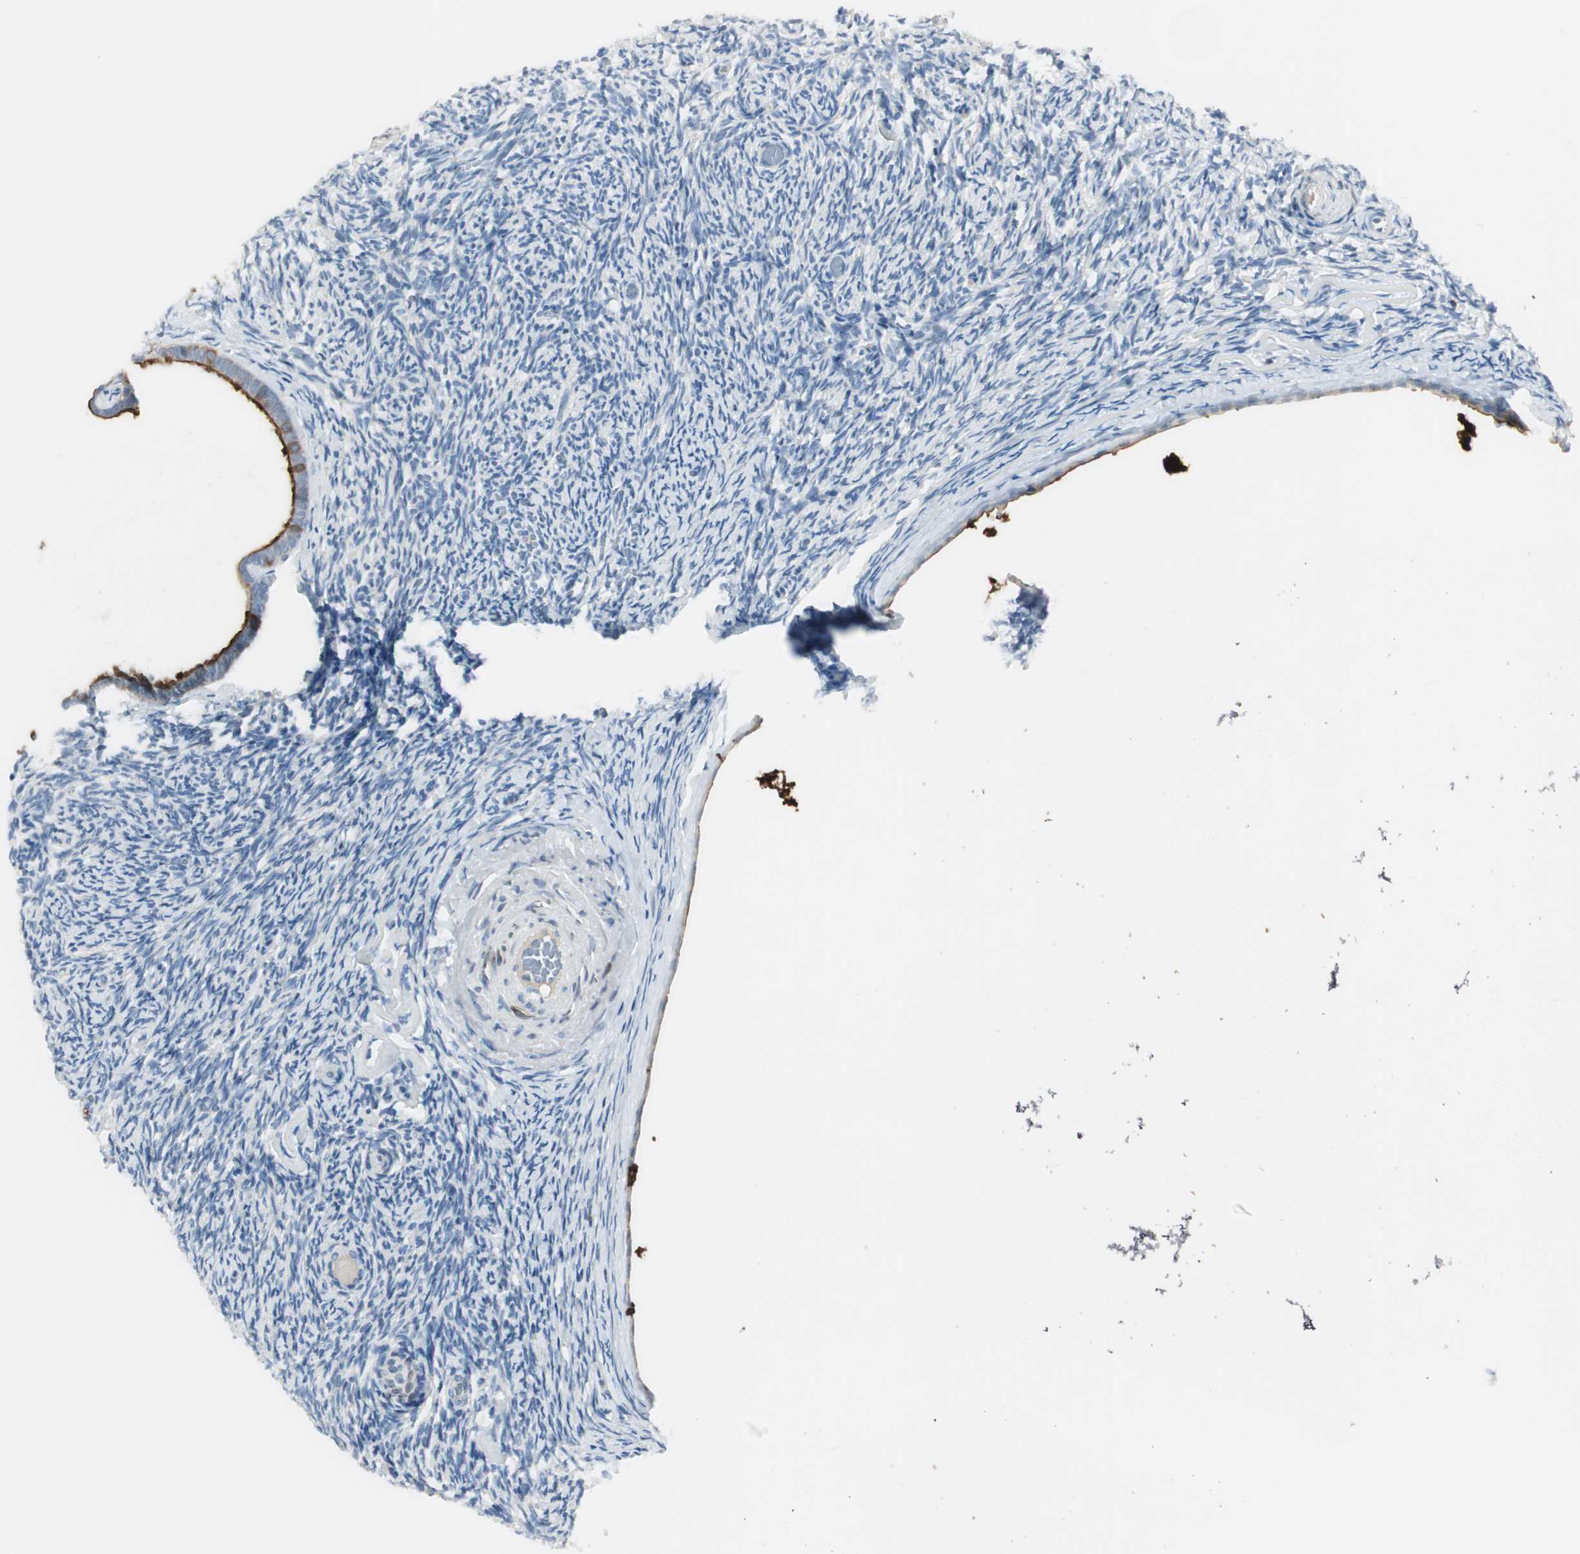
{"staining": {"intensity": "moderate", "quantity": ">75%", "location": "cytoplasmic/membranous"}, "tissue": "ovary", "cell_type": "Follicle cells", "image_type": "normal", "snomed": [{"axis": "morphology", "description": "Normal tissue, NOS"}, {"axis": "topography", "description": "Ovary"}], "caption": "IHC (DAB (3,3'-diaminobenzidine)) staining of benign ovary displays moderate cytoplasmic/membranous protein staining in approximately >75% of follicle cells. (brown staining indicates protein expression, while blue staining denotes nuclei).", "gene": "SLC9A3R1", "patient": {"sex": "female", "age": 60}}